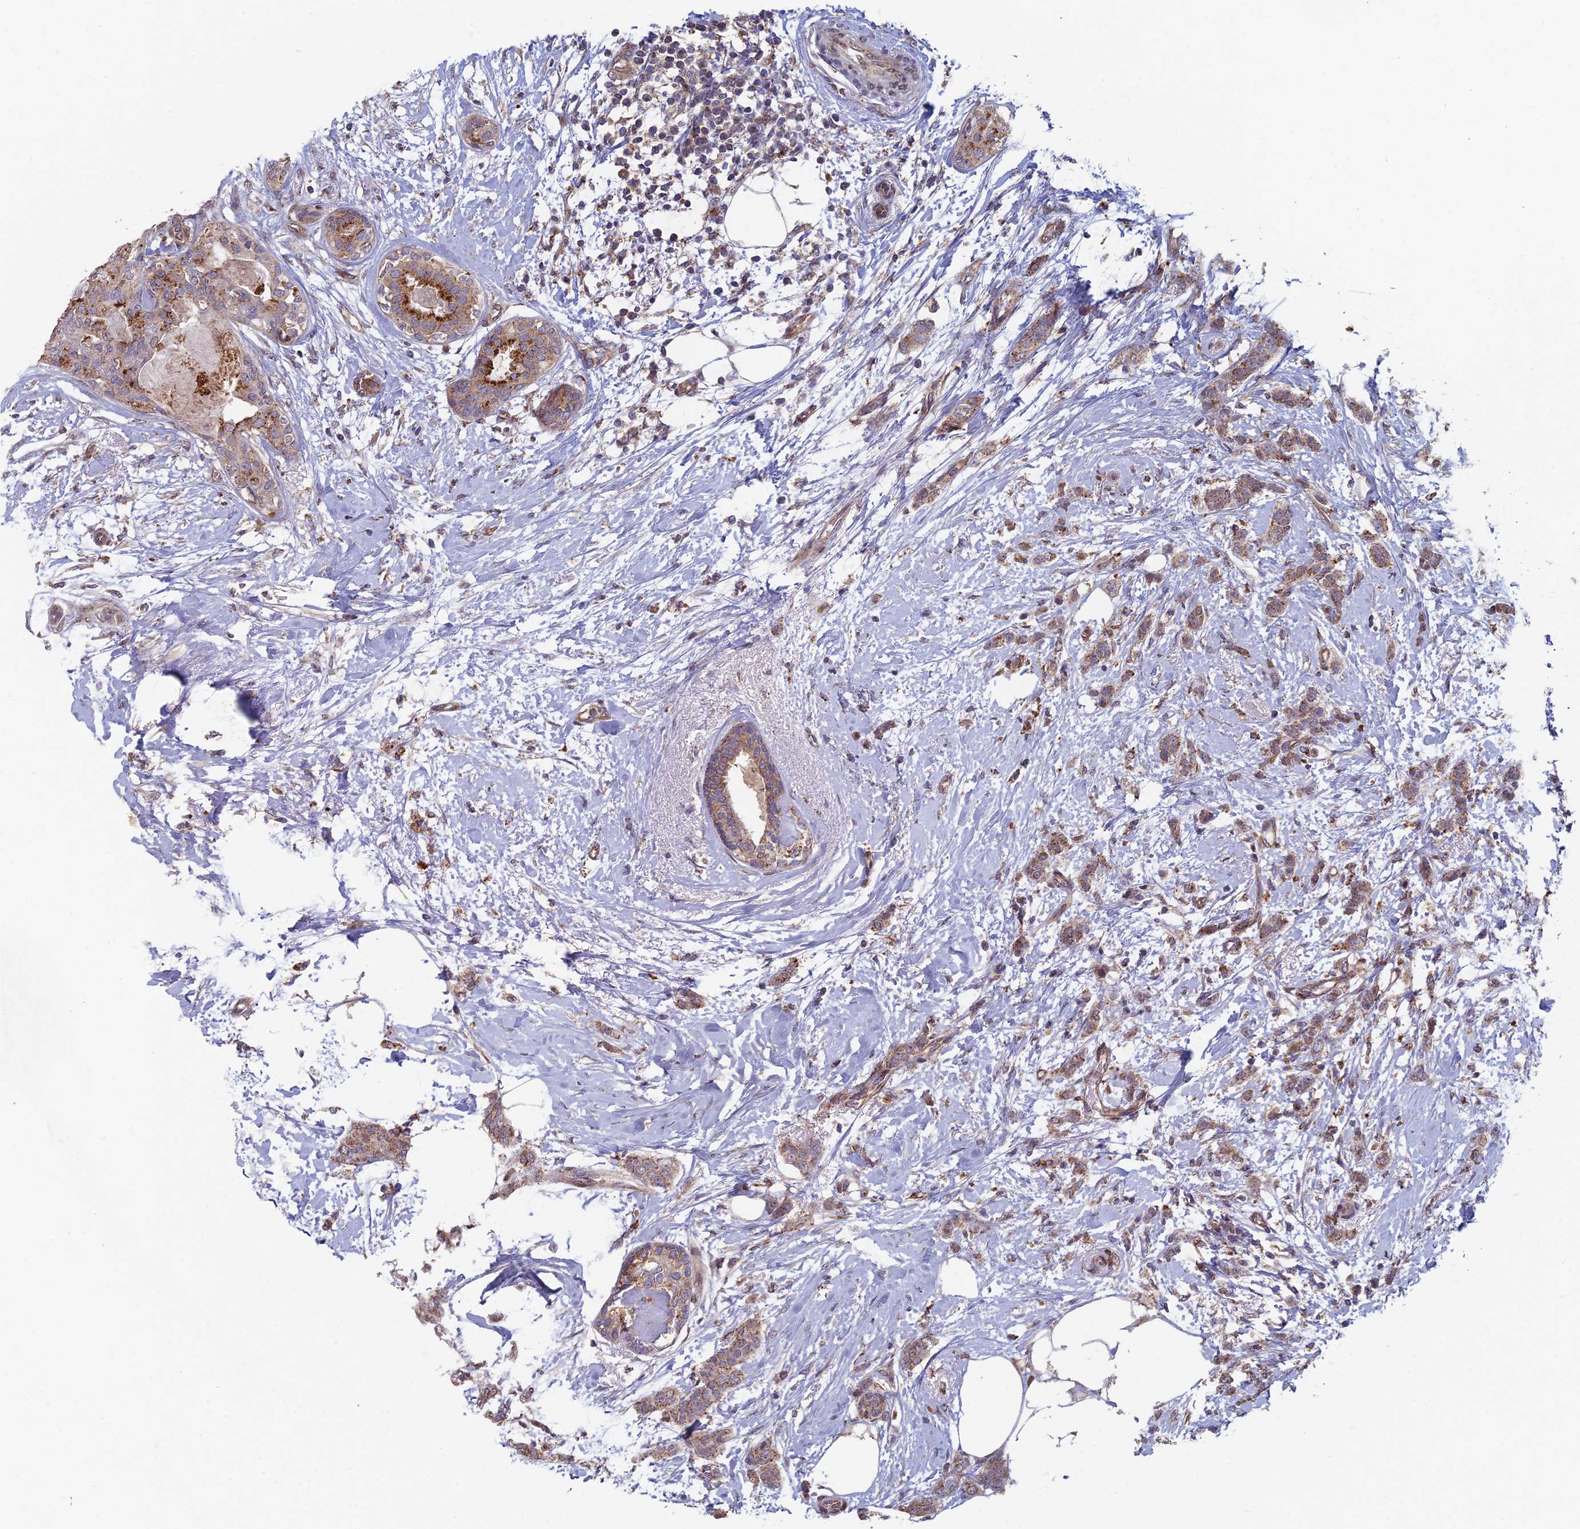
{"staining": {"intensity": "moderate", "quantity": ">75%", "location": "cytoplasmic/membranous"}, "tissue": "breast cancer", "cell_type": "Tumor cells", "image_type": "cancer", "snomed": [{"axis": "morphology", "description": "Duct carcinoma"}, {"axis": "topography", "description": "Breast"}], "caption": "Protein staining demonstrates moderate cytoplasmic/membranous positivity in approximately >75% of tumor cells in breast cancer.", "gene": "FOXS1", "patient": {"sex": "female", "age": 72}}